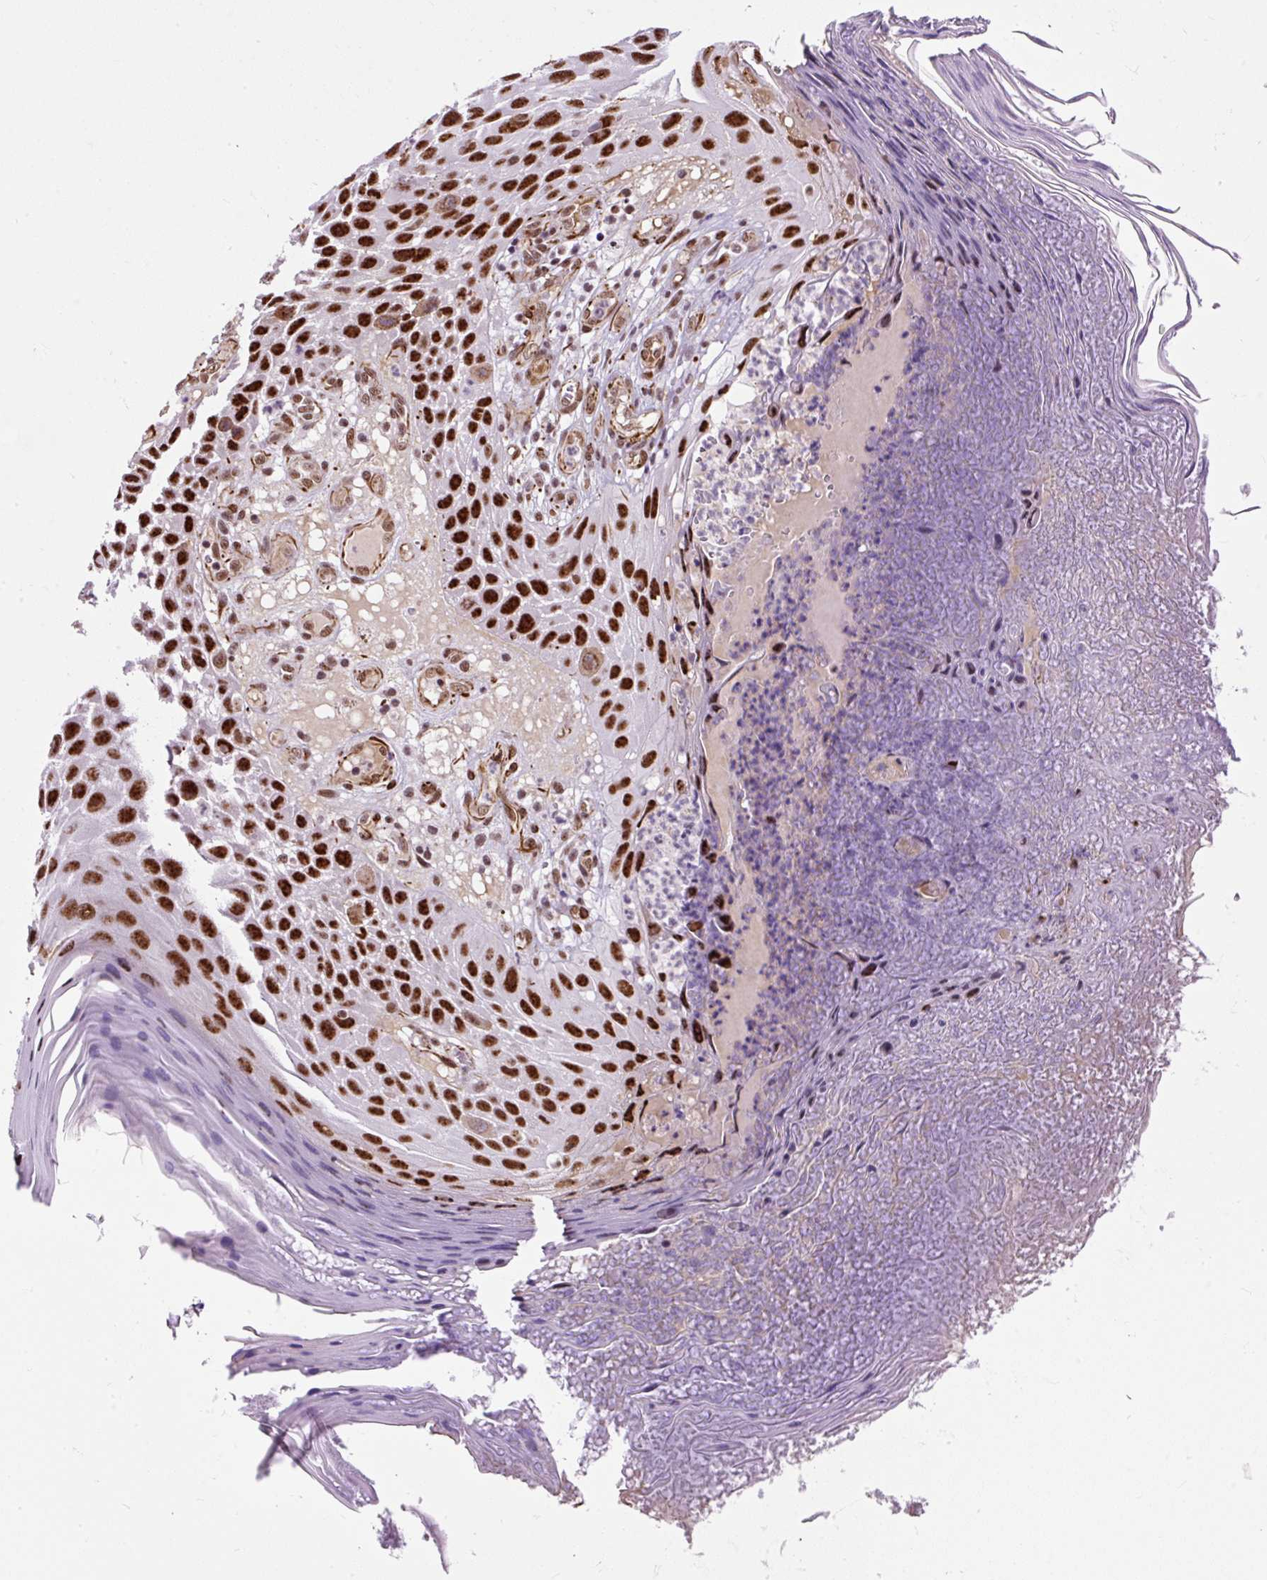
{"staining": {"intensity": "strong", "quantity": ">75%", "location": "nuclear"}, "tissue": "skin cancer", "cell_type": "Tumor cells", "image_type": "cancer", "snomed": [{"axis": "morphology", "description": "Squamous cell carcinoma, NOS"}, {"axis": "topography", "description": "Skin"}], "caption": "Skin cancer (squamous cell carcinoma) was stained to show a protein in brown. There is high levels of strong nuclear expression in approximately >75% of tumor cells.", "gene": "LUC7L2", "patient": {"sex": "female", "age": 88}}